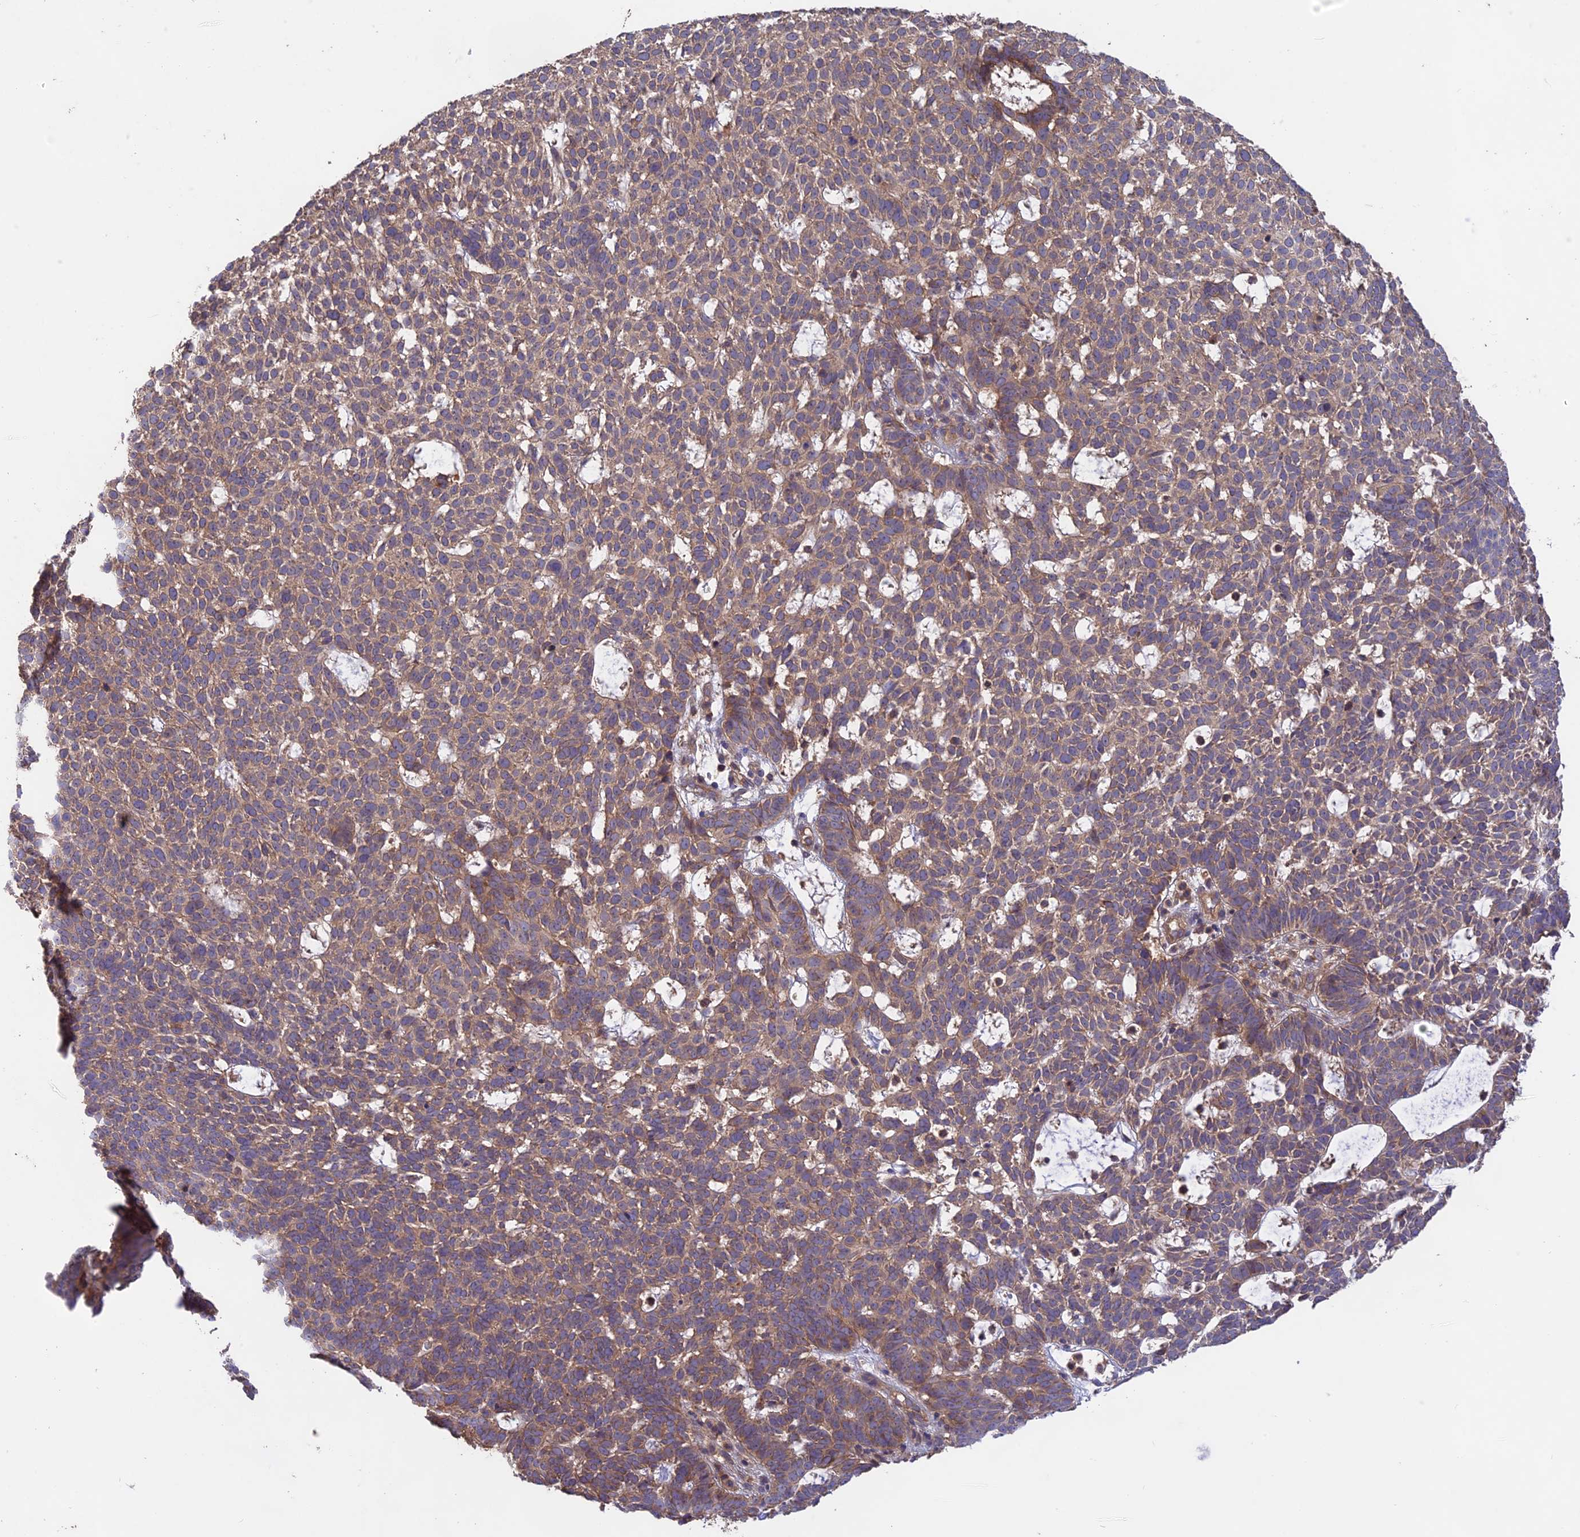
{"staining": {"intensity": "moderate", "quantity": "25%-75%", "location": "cytoplasmic/membranous"}, "tissue": "skin cancer", "cell_type": "Tumor cells", "image_type": "cancer", "snomed": [{"axis": "morphology", "description": "Basal cell carcinoma"}, {"axis": "topography", "description": "Skin"}], "caption": "Basal cell carcinoma (skin) tissue reveals moderate cytoplasmic/membranous staining in approximately 25%-75% of tumor cells, visualized by immunohistochemistry.", "gene": "NUDT8", "patient": {"sex": "female", "age": 78}}